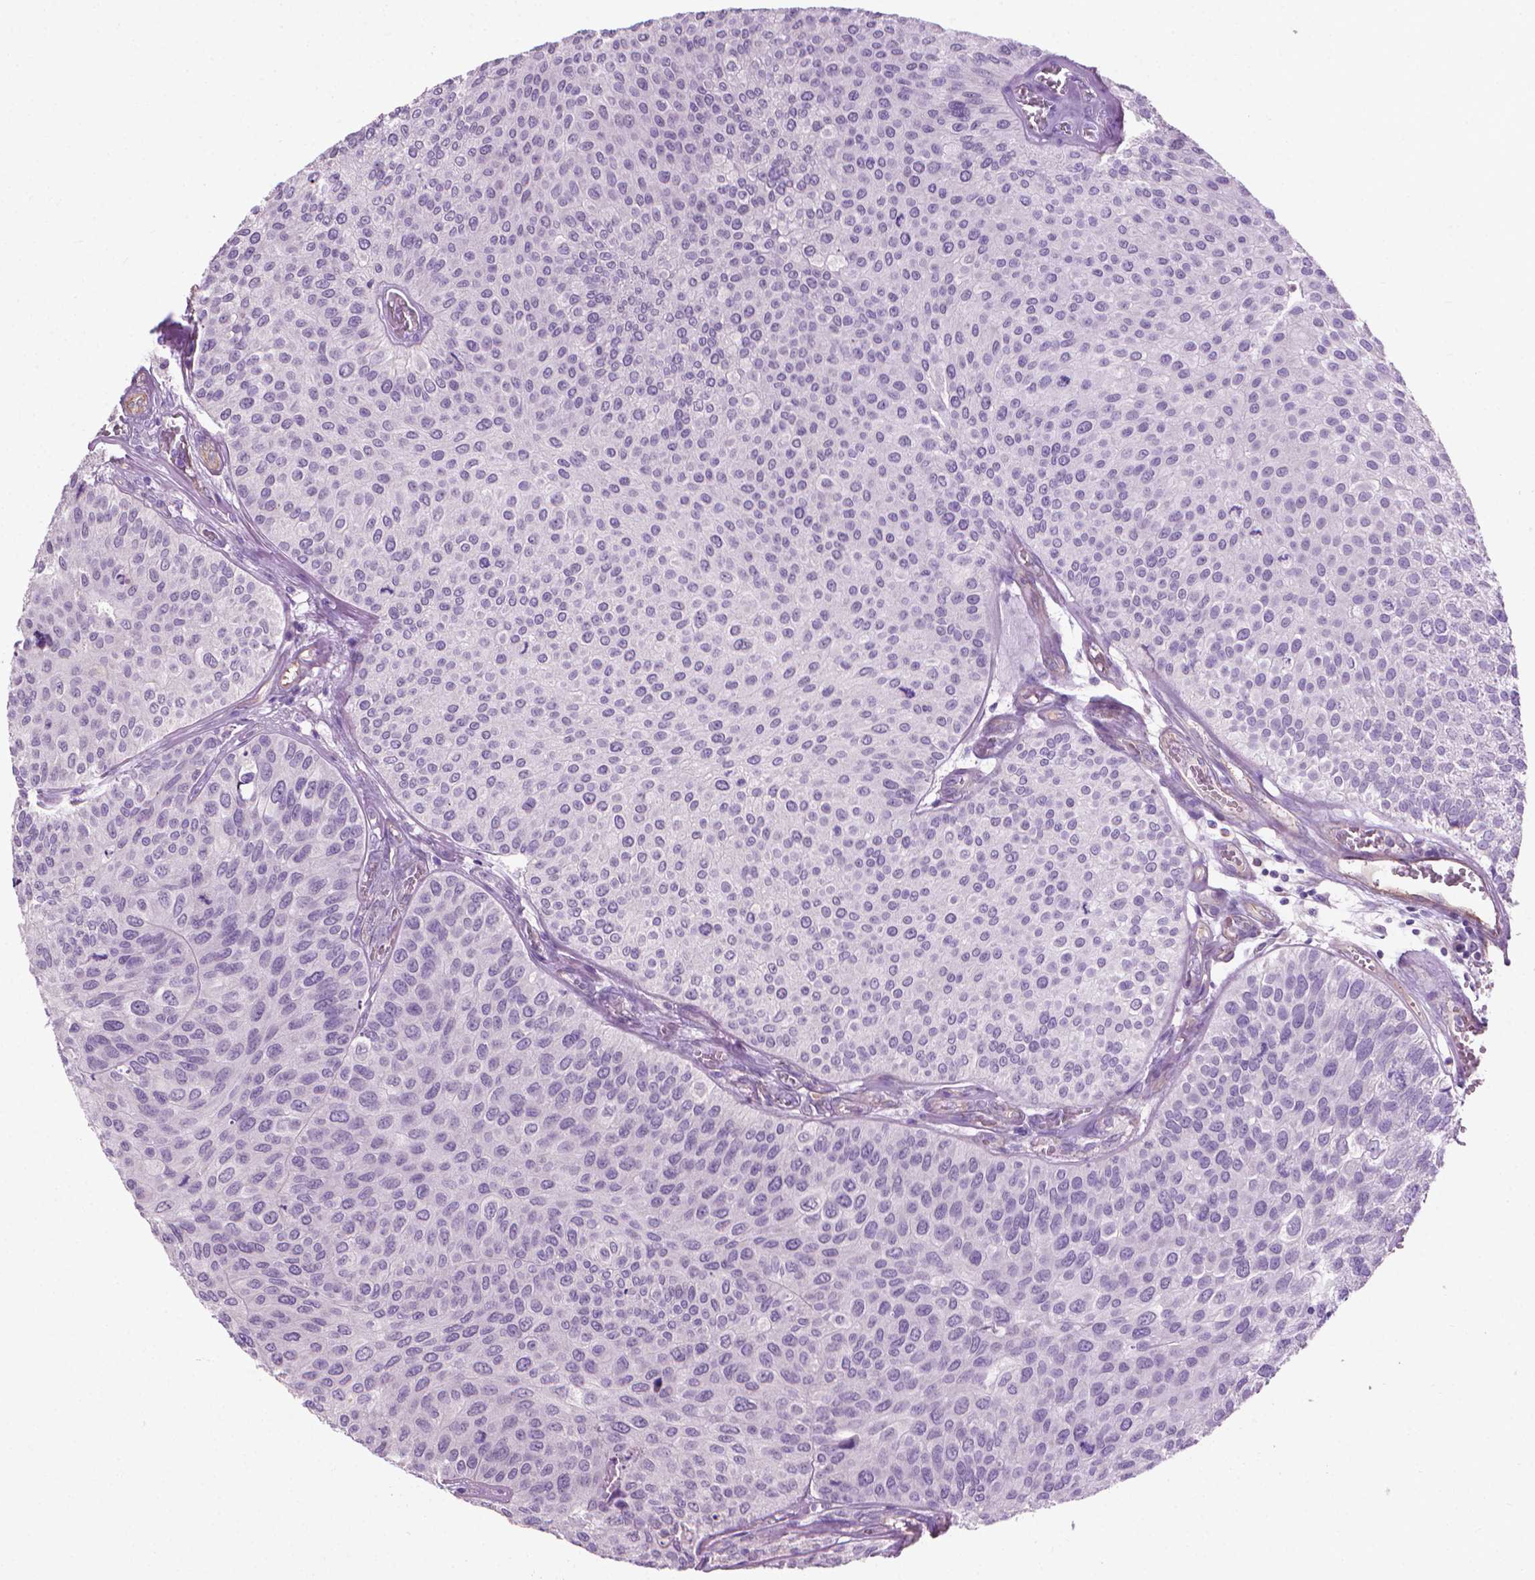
{"staining": {"intensity": "negative", "quantity": "none", "location": "none"}, "tissue": "urothelial cancer", "cell_type": "Tumor cells", "image_type": "cancer", "snomed": [{"axis": "morphology", "description": "Urothelial carcinoma, Low grade"}, {"axis": "topography", "description": "Urinary bladder"}], "caption": "Histopathology image shows no significant protein expression in tumor cells of urothelial cancer.", "gene": "KRT73", "patient": {"sex": "female", "age": 87}}